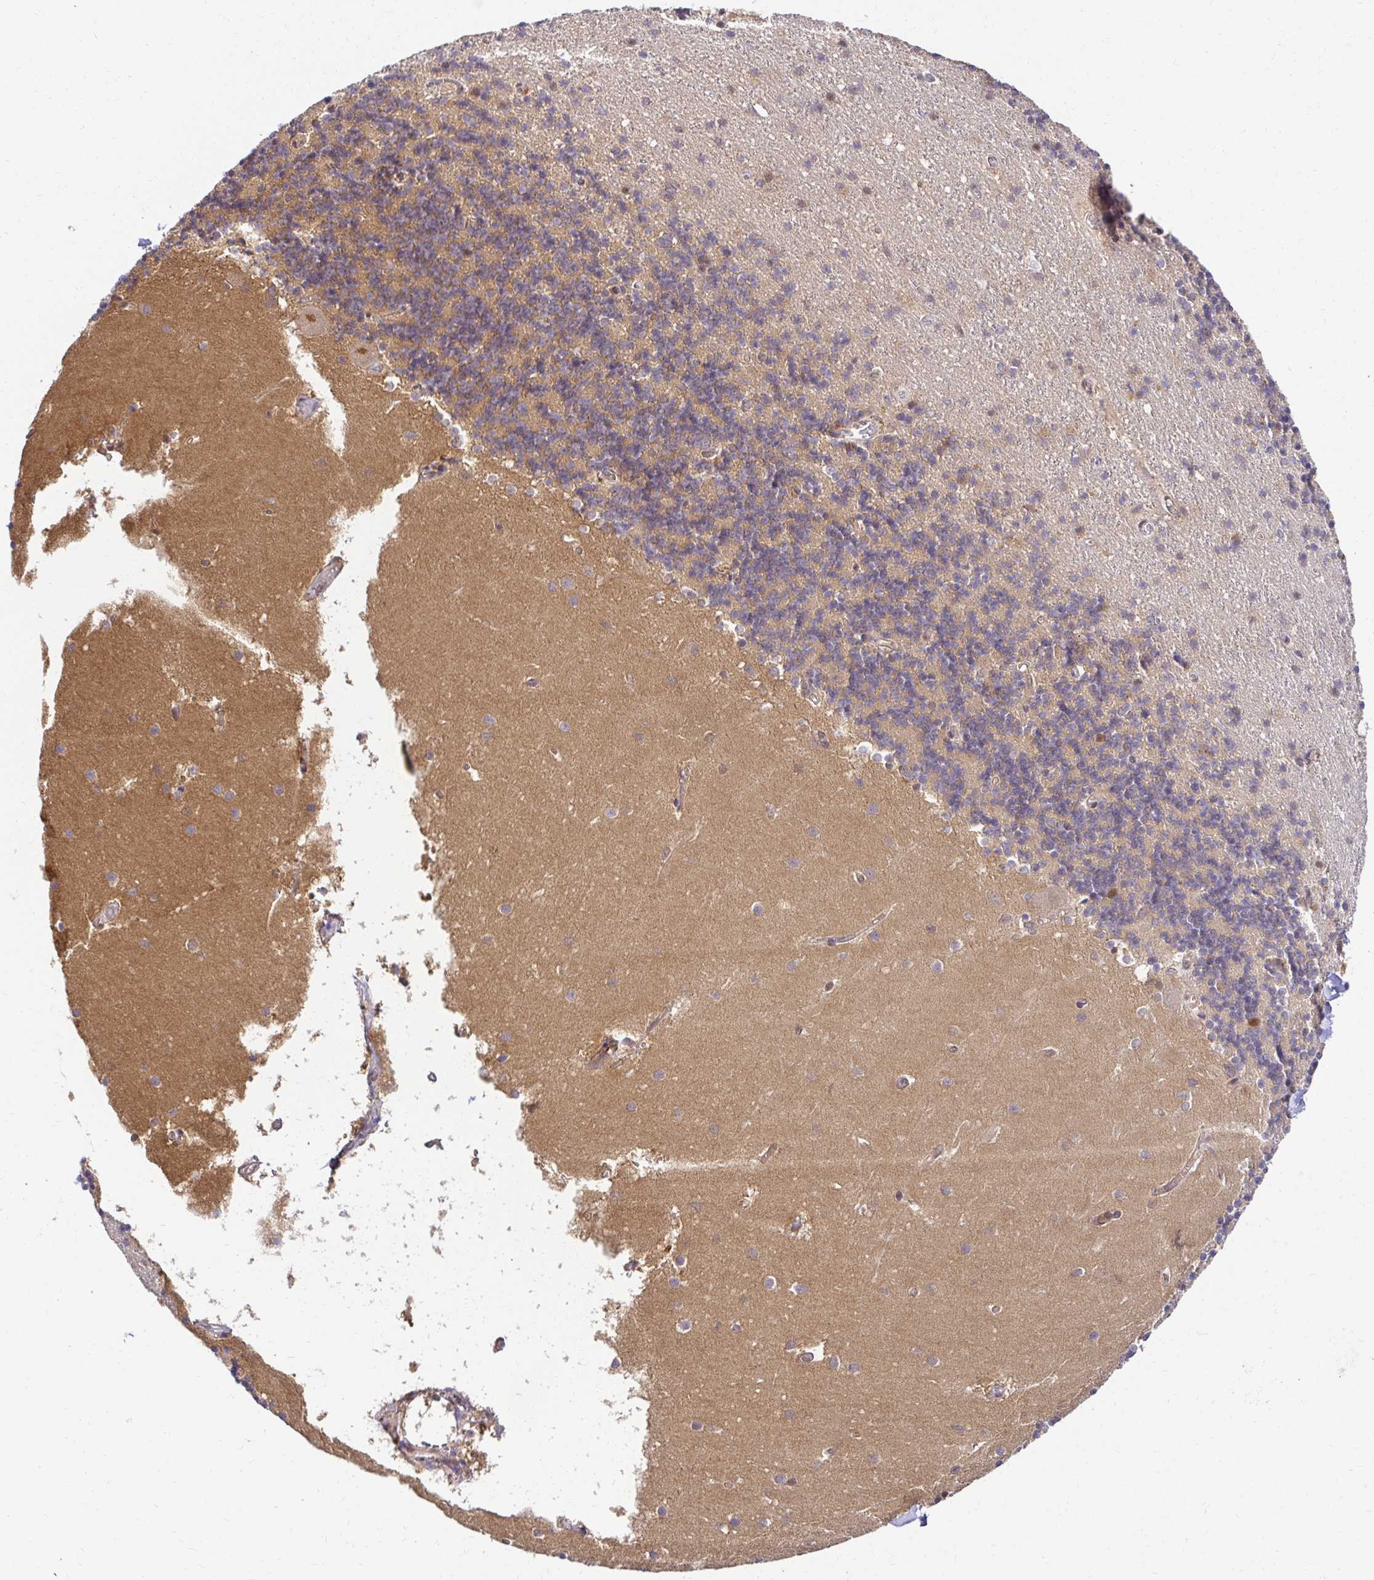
{"staining": {"intensity": "weak", "quantity": ">75%", "location": "cytoplasmic/membranous,nuclear"}, "tissue": "cerebellum", "cell_type": "Cells in granular layer", "image_type": "normal", "snomed": [{"axis": "morphology", "description": "Normal tissue, NOS"}, {"axis": "topography", "description": "Cerebellum"}], "caption": "Immunohistochemical staining of unremarkable cerebellum reveals >75% levels of weak cytoplasmic/membranous,nuclear protein positivity in about >75% of cells in granular layer. (DAB = brown stain, brightfield microscopy at high magnification).", "gene": "PSMA4", "patient": {"sex": "male", "age": 54}}